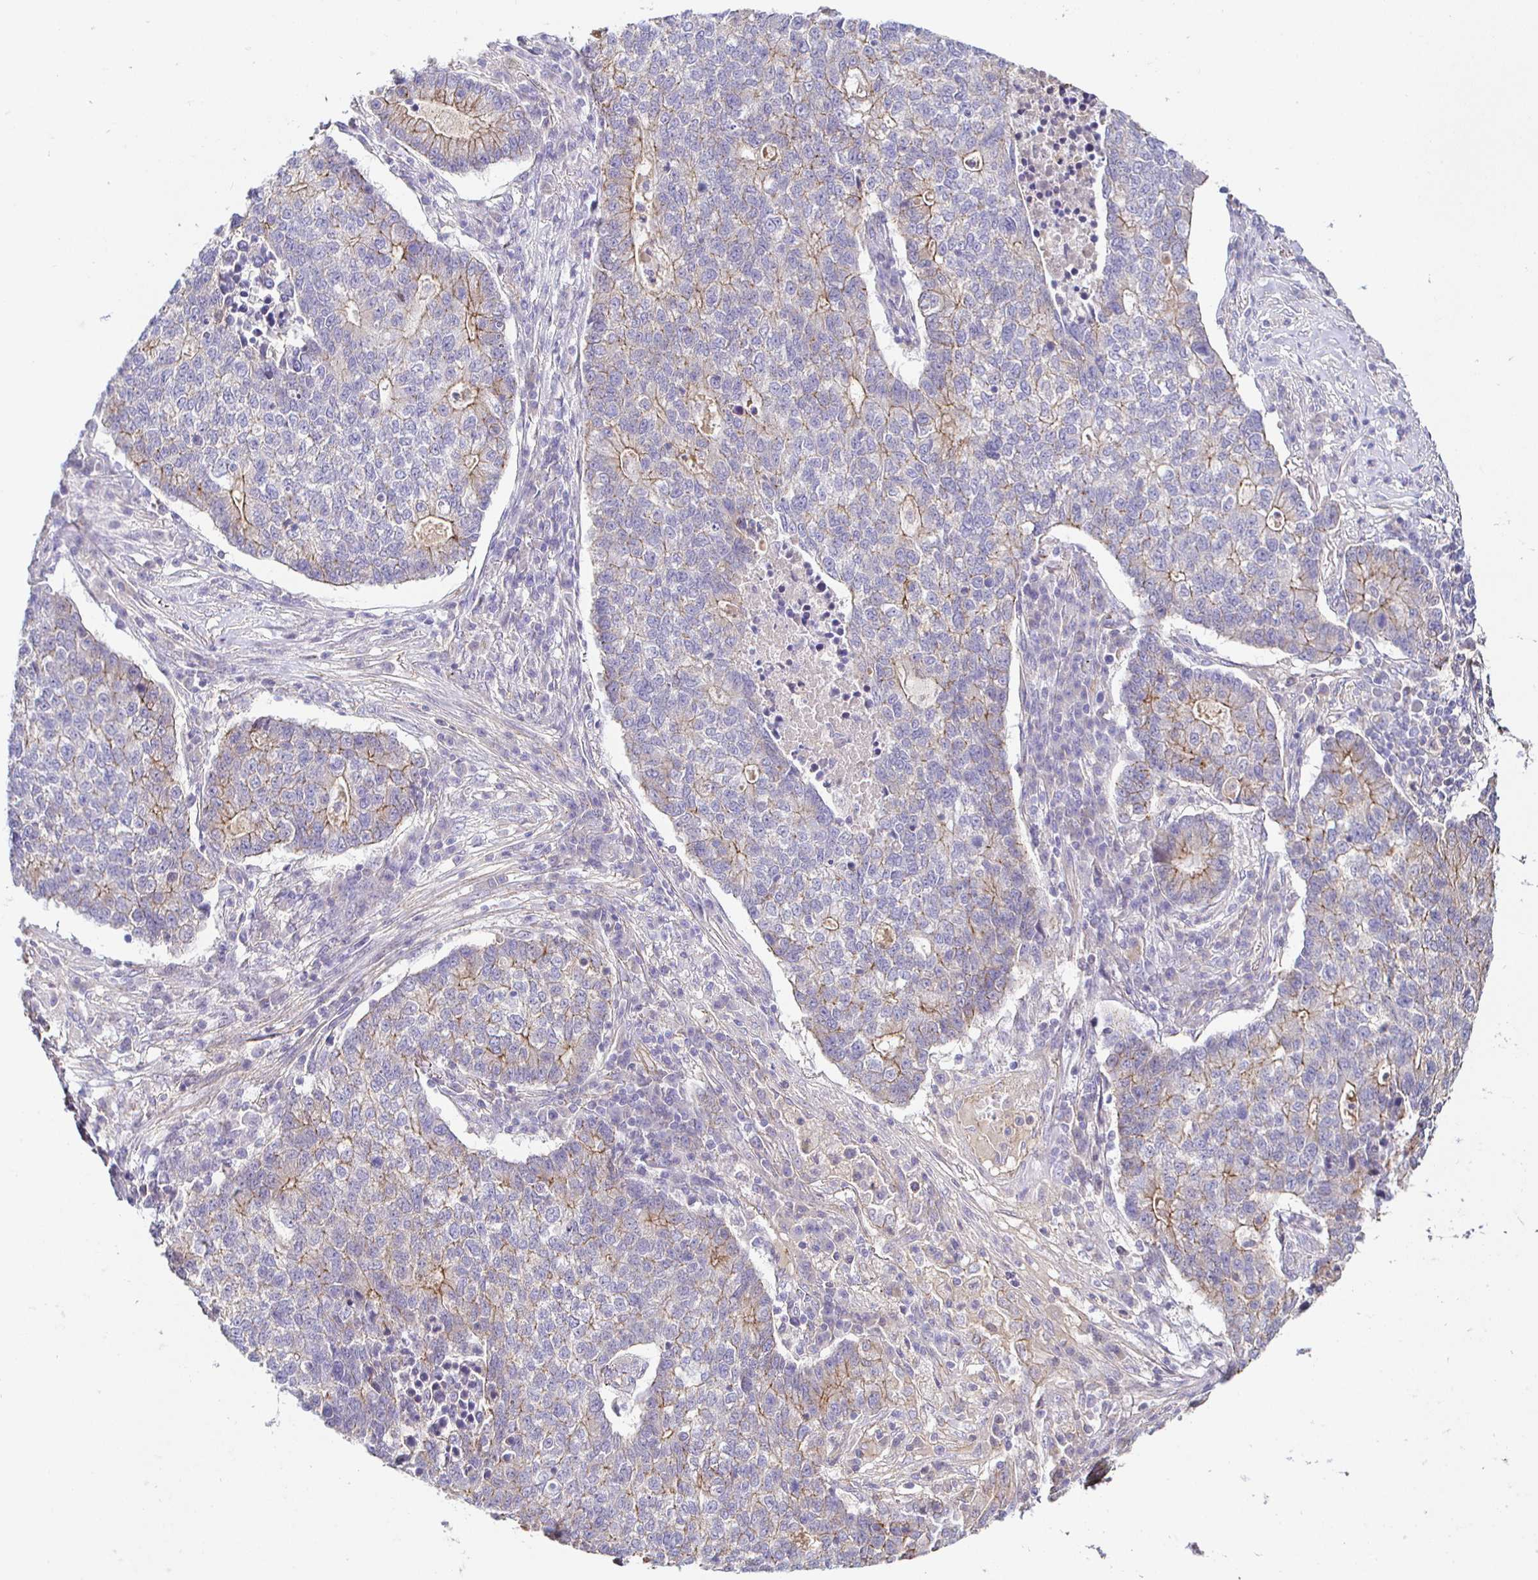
{"staining": {"intensity": "moderate", "quantity": "<25%", "location": "cytoplasmic/membranous"}, "tissue": "lung cancer", "cell_type": "Tumor cells", "image_type": "cancer", "snomed": [{"axis": "morphology", "description": "Adenocarcinoma, NOS"}, {"axis": "topography", "description": "Lung"}], "caption": "This is a histology image of immunohistochemistry staining of lung cancer, which shows moderate staining in the cytoplasmic/membranous of tumor cells.", "gene": "PIWIL3", "patient": {"sex": "male", "age": 57}}